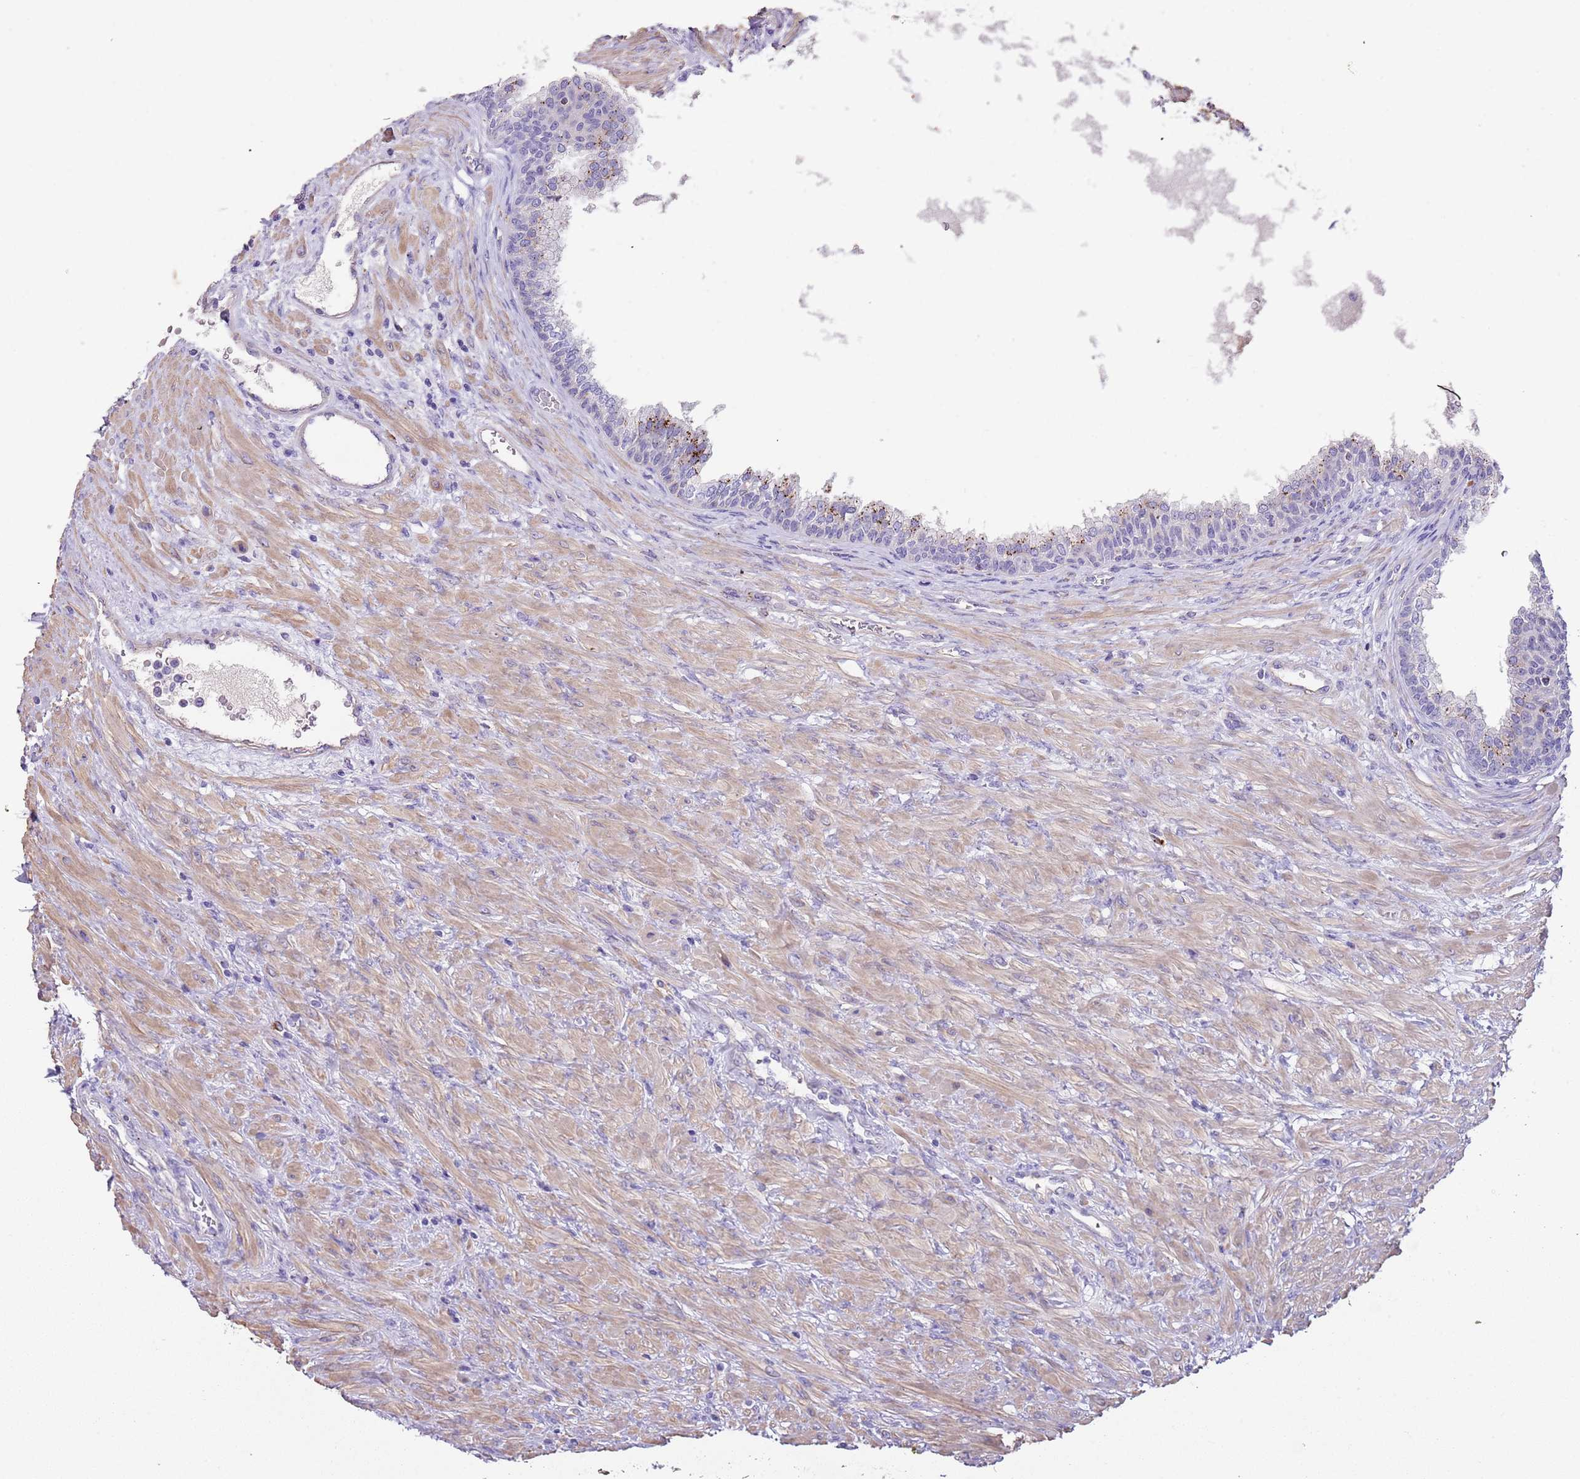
{"staining": {"intensity": "strong", "quantity": "<25%", "location": "cytoplasmic/membranous"}, "tissue": "prostate", "cell_type": "Glandular cells", "image_type": "normal", "snomed": [{"axis": "morphology", "description": "Normal tissue, NOS"}, {"axis": "topography", "description": "Prostate"}], "caption": "Protein expression analysis of normal prostate reveals strong cytoplasmic/membranous expression in approximately <25% of glandular cells.", "gene": "LRRN3", "patient": {"sex": "male", "age": 76}}